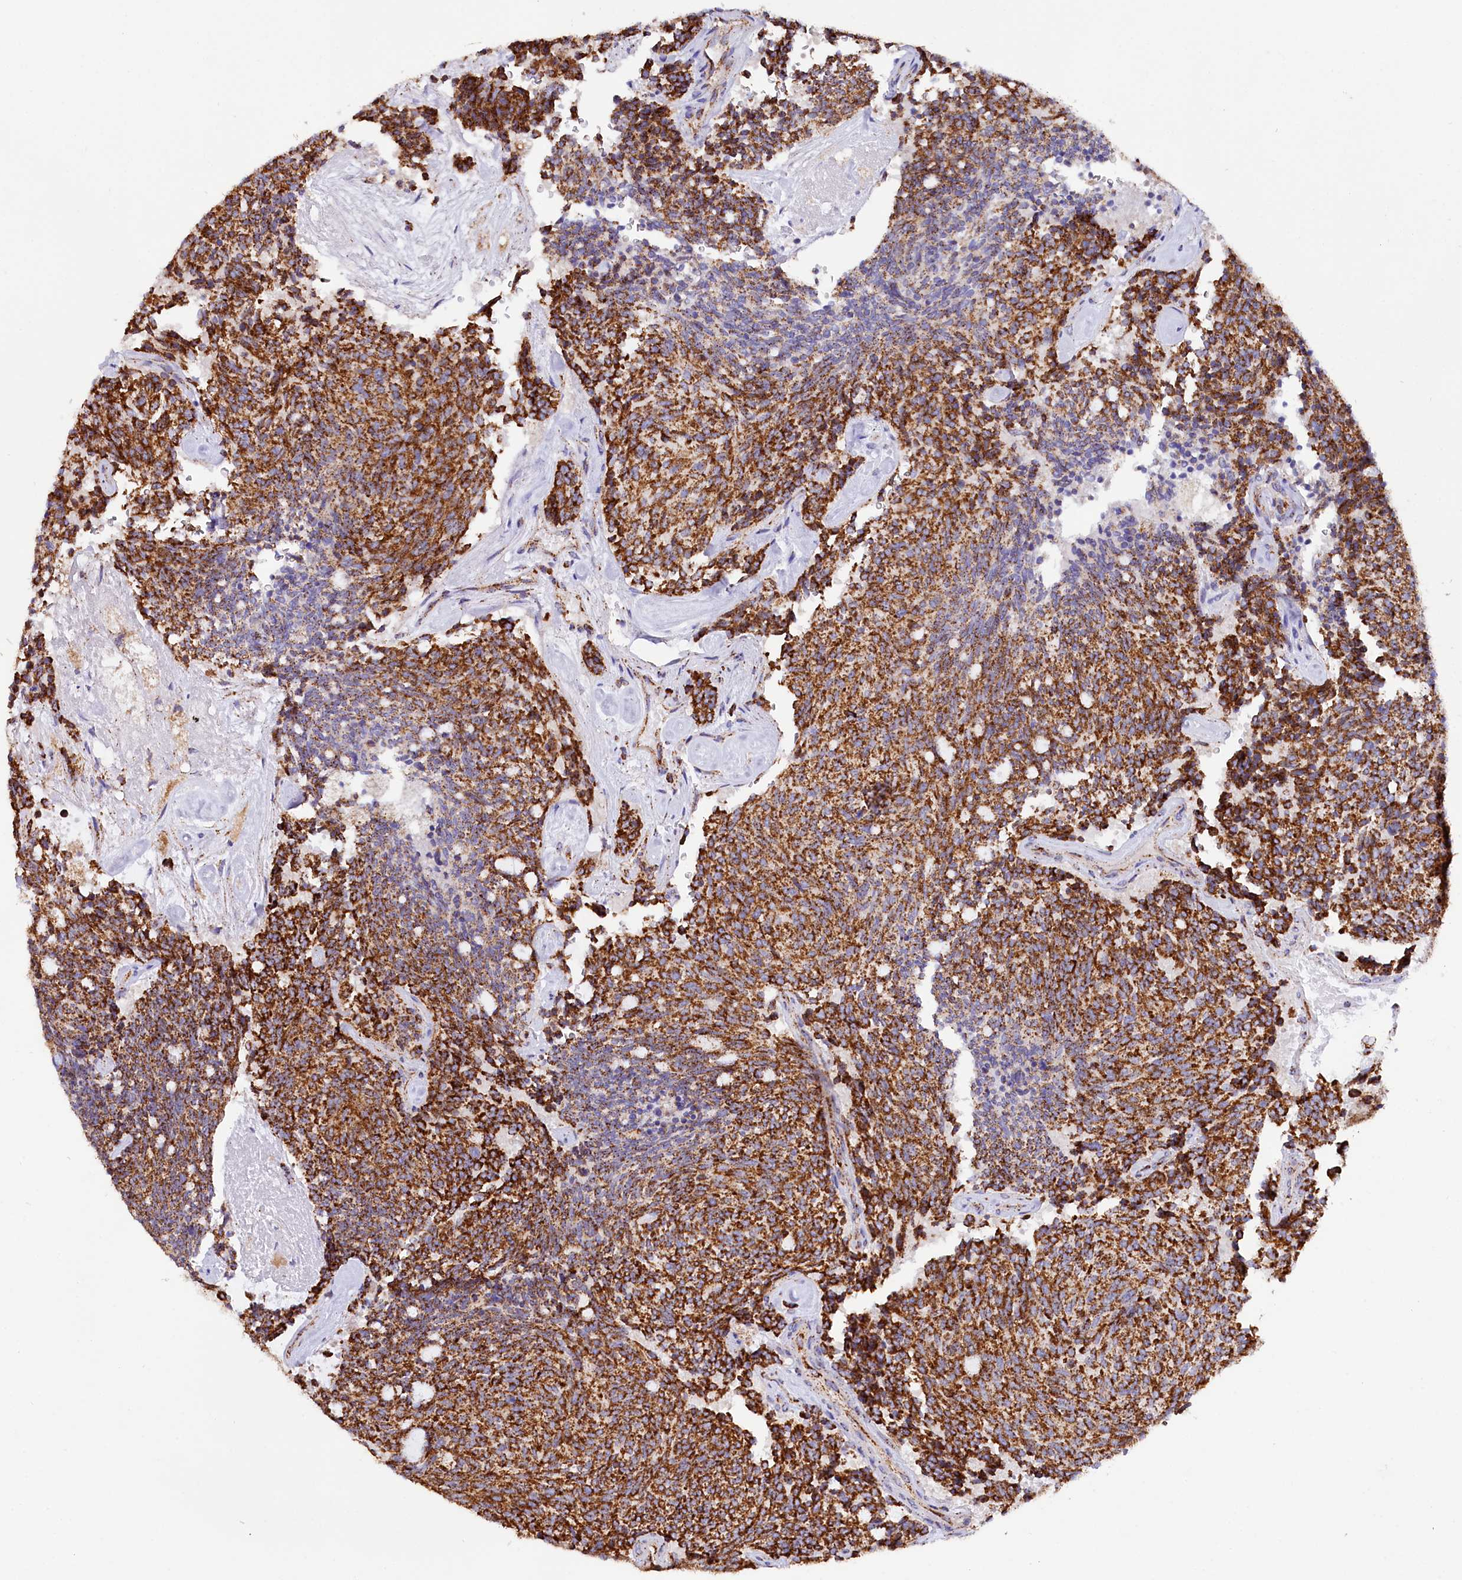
{"staining": {"intensity": "strong", "quantity": ">75%", "location": "cytoplasmic/membranous"}, "tissue": "carcinoid", "cell_type": "Tumor cells", "image_type": "cancer", "snomed": [{"axis": "morphology", "description": "Carcinoid, malignant, NOS"}, {"axis": "topography", "description": "Pancreas"}], "caption": "High-power microscopy captured an IHC micrograph of carcinoid, revealing strong cytoplasmic/membranous expression in about >75% of tumor cells.", "gene": "APLP2", "patient": {"sex": "female", "age": 54}}